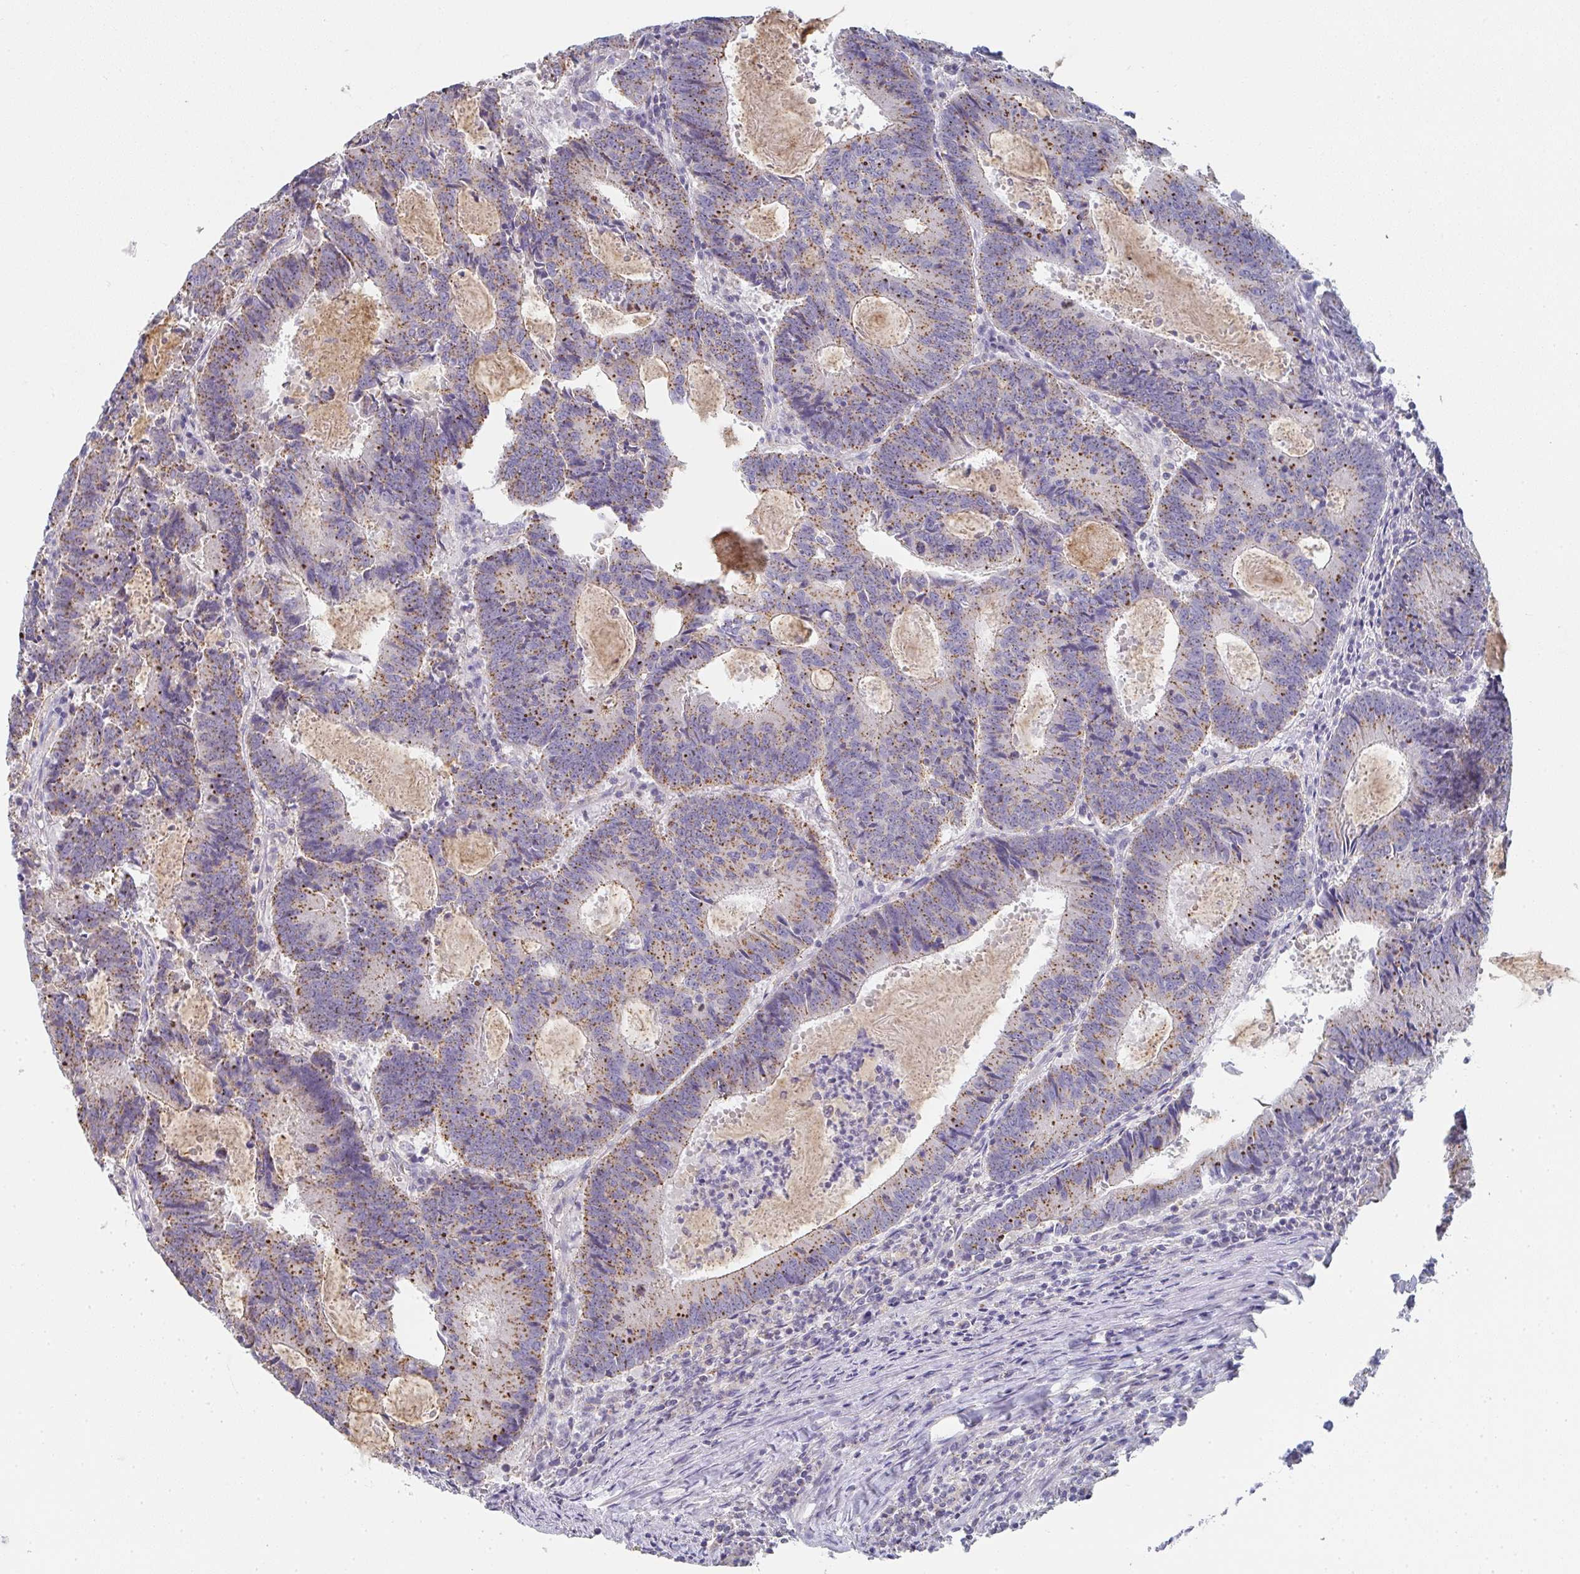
{"staining": {"intensity": "moderate", "quantity": ">75%", "location": "cytoplasmic/membranous"}, "tissue": "colorectal cancer", "cell_type": "Tumor cells", "image_type": "cancer", "snomed": [{"axis": "morphology", "description": "Adenocarcinoma, NOS"}, {"axis": "topography", "description": "Colon"}], "caption": "Colorectal adenocarcinoma tissue shows moderate cytoplasmic/membranous expression in about >75% of tumor cells, visualized by immunohistochemistry. (Brightfield microscopy of DAB IHC at high magnification).", "gene": "CHMP5", "patient": {"sex": "male", "age": 67}}